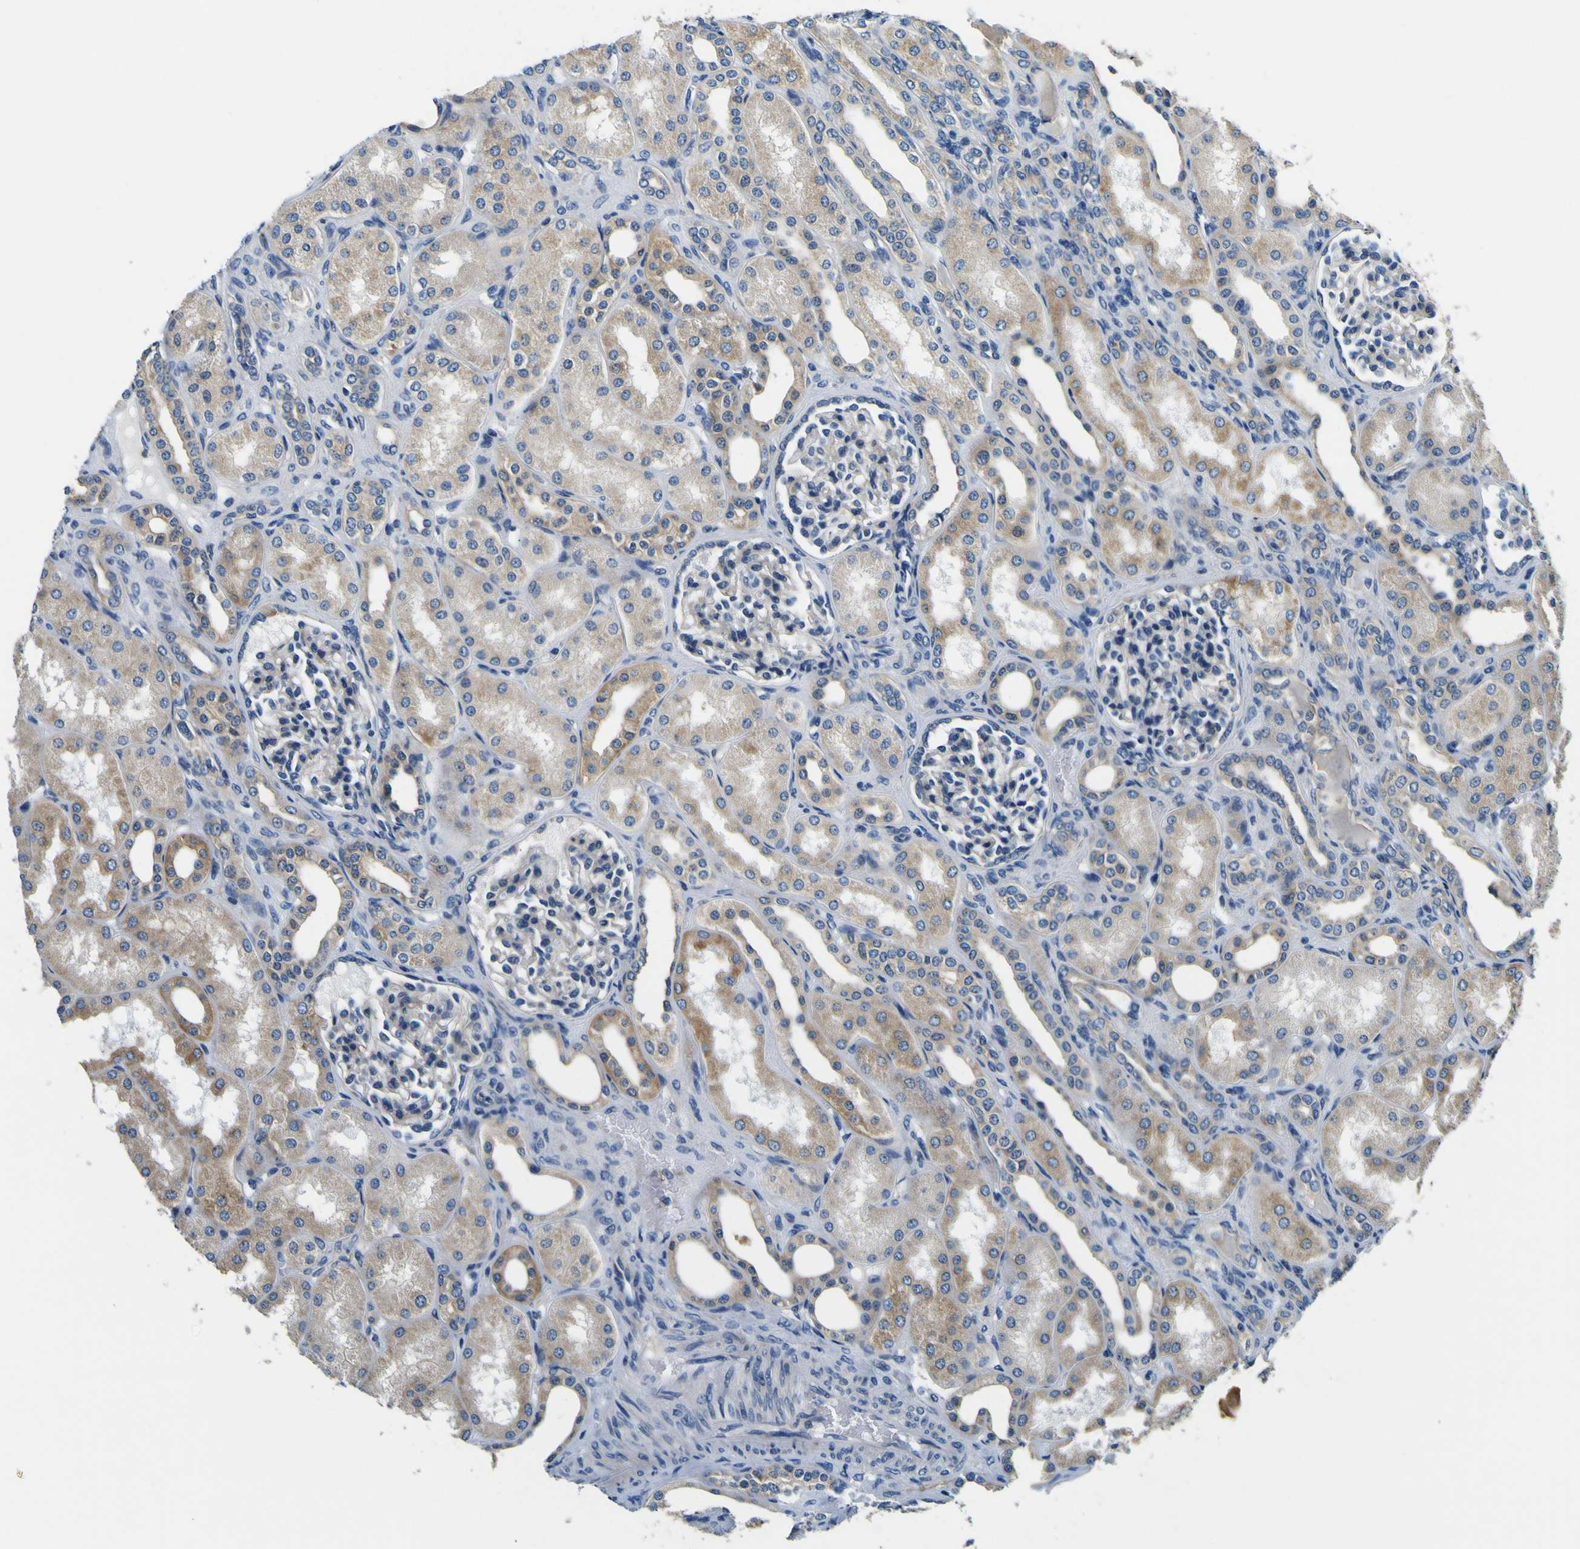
{"staining": {"intensity": "negative", "quantity": "none", "location": "none"}, "tissue": "kidney", "cell_type": "Cells in glomeruli", "image_type": "normal", "snomed": [{"axis": "morphology", "description": "Normal tissue, NOS"}, {"axis": "topography", "description": "Kidney"}], "caption": "This is an immunohistochemistry (IHC) image of normal human kidney. There is no expression in cells in glomeruli.", "gene": "CLSTN1", "patient": {"sex": "male", "age": 7}}